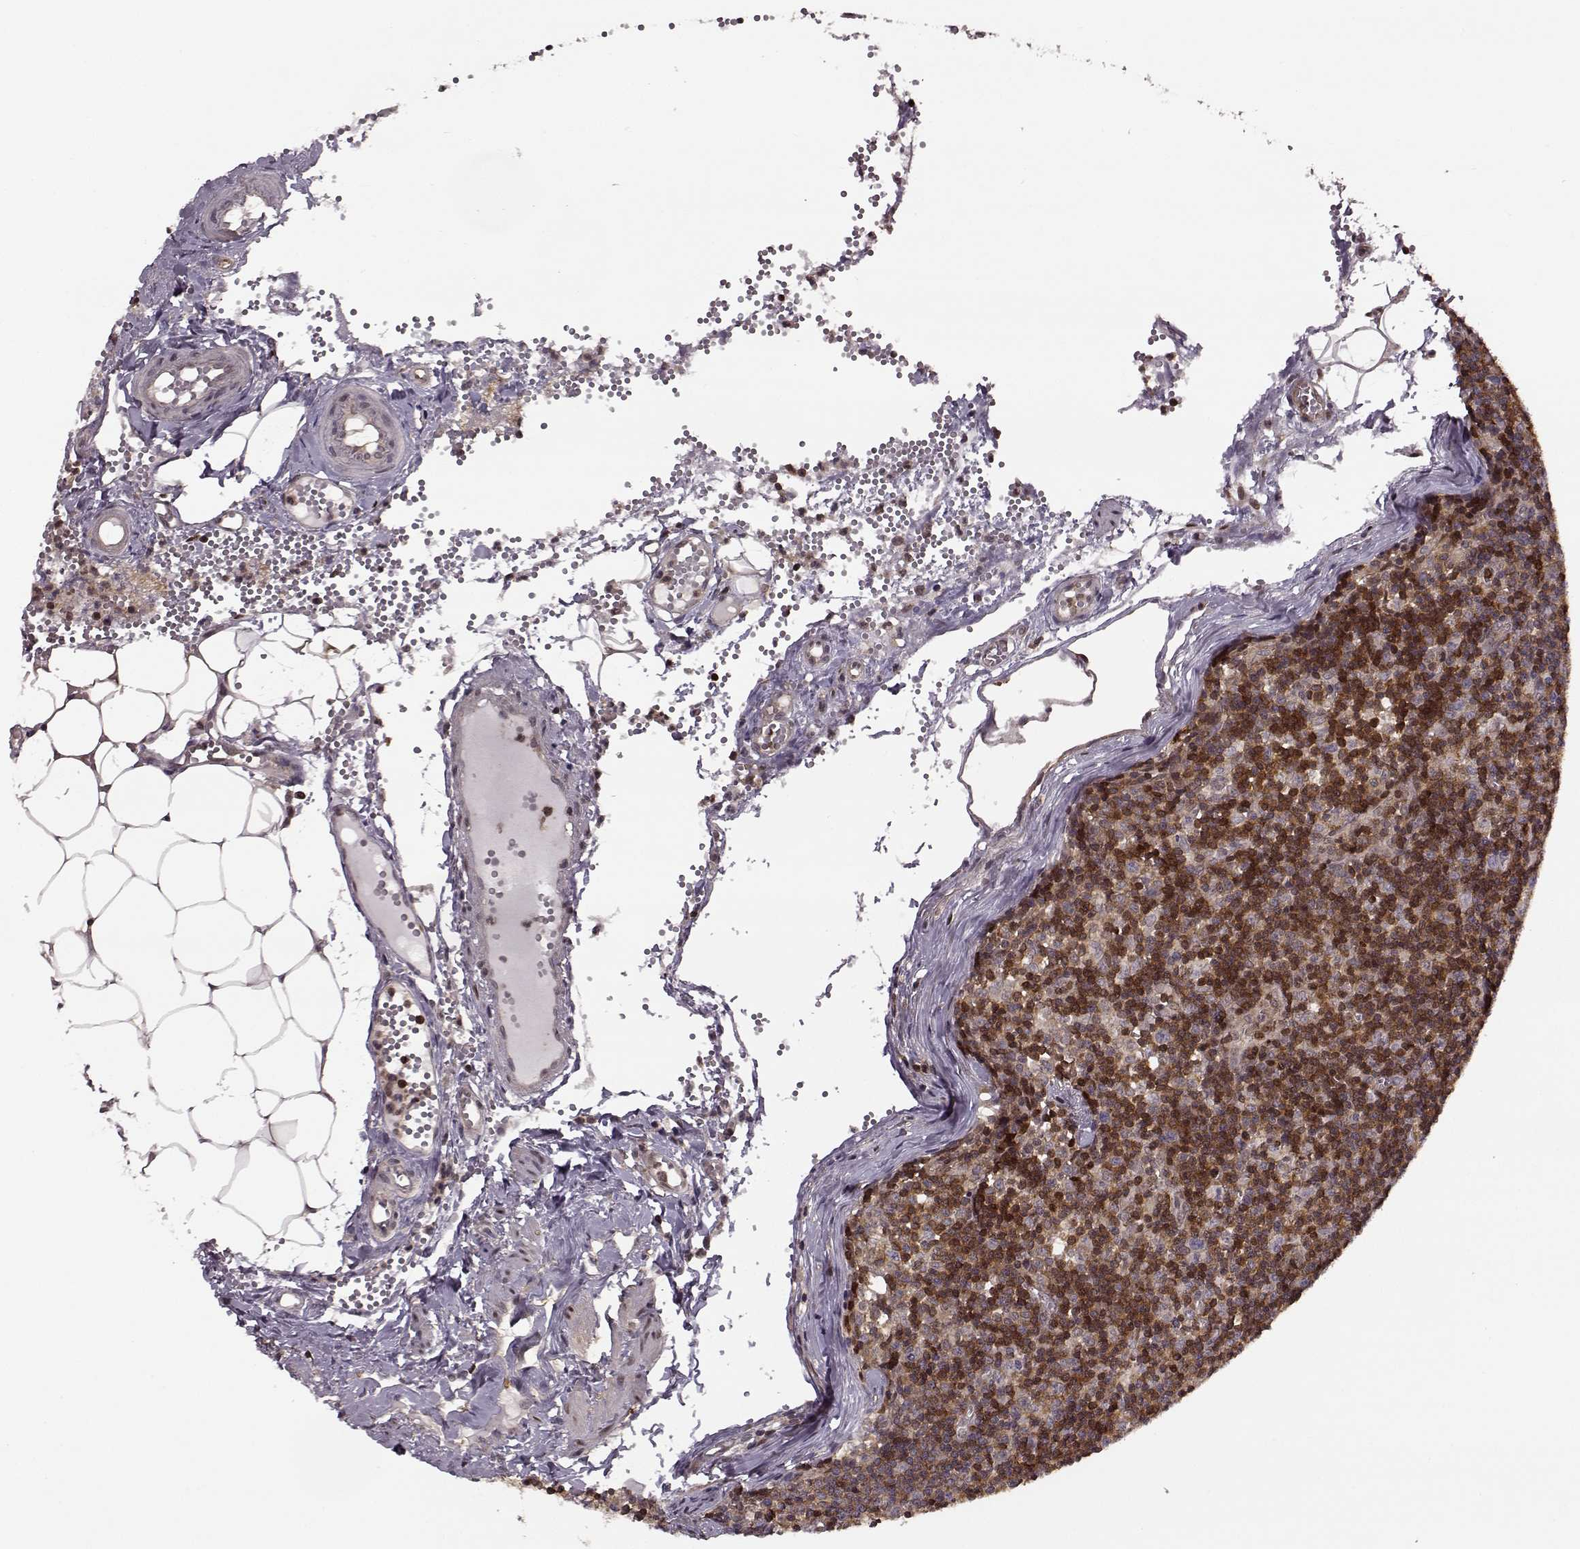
{"staining": {"intensity": "strong", "quantity": "25%-75%", "location": "cytoplasmic/membranous"}, "tissue": "lymph node", "cell_type": "Germinal center cells", "image_type": "normal", "snomed": [{"axis": "morphology", "description": "Normal tissue, NOS"}, {"axis": "topography", "description": "Lymph node"}], "caption": "The immunohistochemical stain labels strong cytoplasmic/membranous positivity in germinal center cells of normal lymph node.", "gene": "MFSD1", "patient": {"sex": "female", "age": 52}}